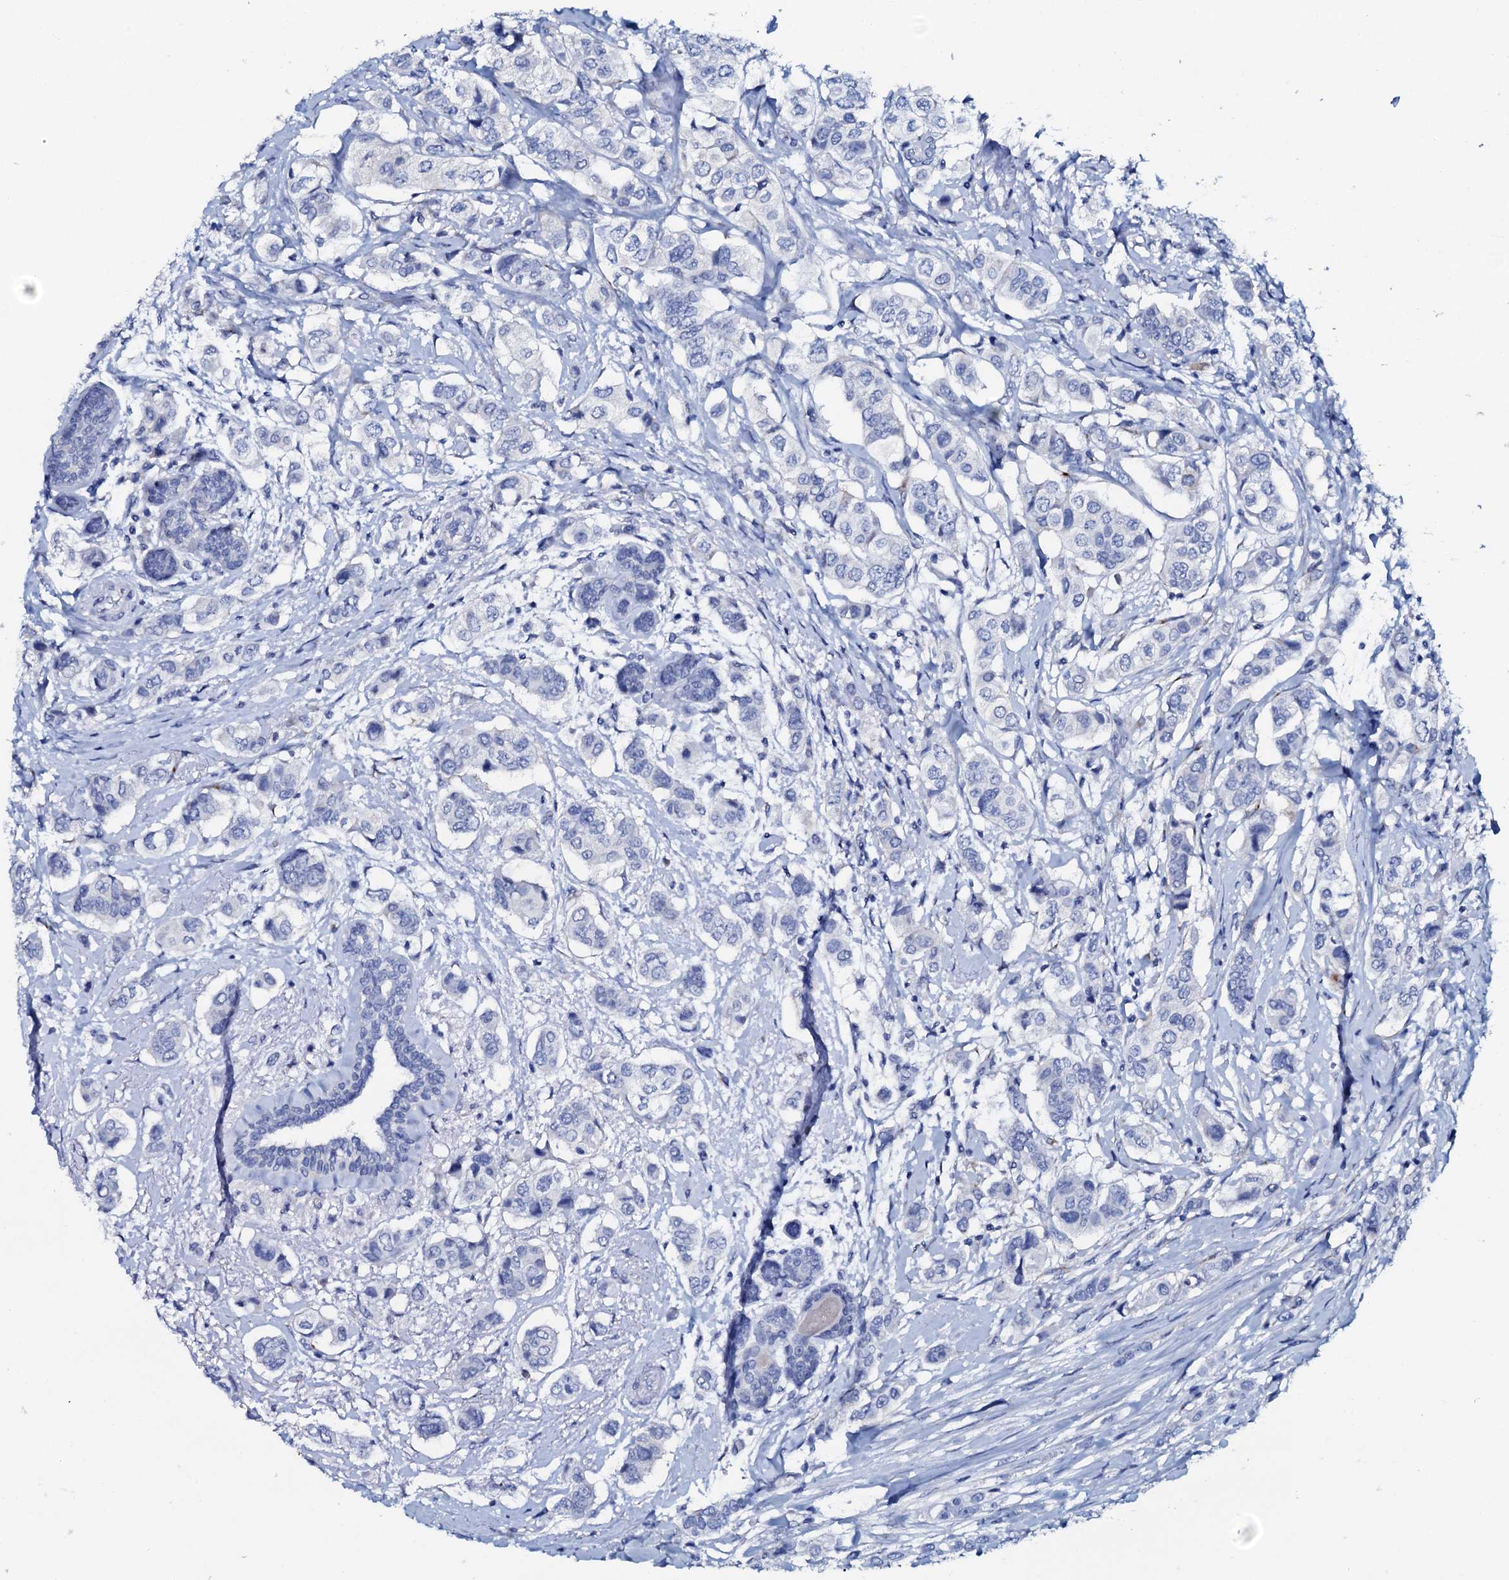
{"staining": {"intensity": "negative", "quantity": "none", "location": "none"}, "tissue": "breast cancer", "cell_type": "Tumor cells", "image_type": "cancer", "snomed": [{"axis": "morphology", "description": "Lobular carcinoma"}, {"axis": "topography", "description": "Breast"}], "caption": "There is no significant expression in tumor cells of breast cancer.", "gene": "AMER2", "patient": {"sex": "female", "age": 51}}